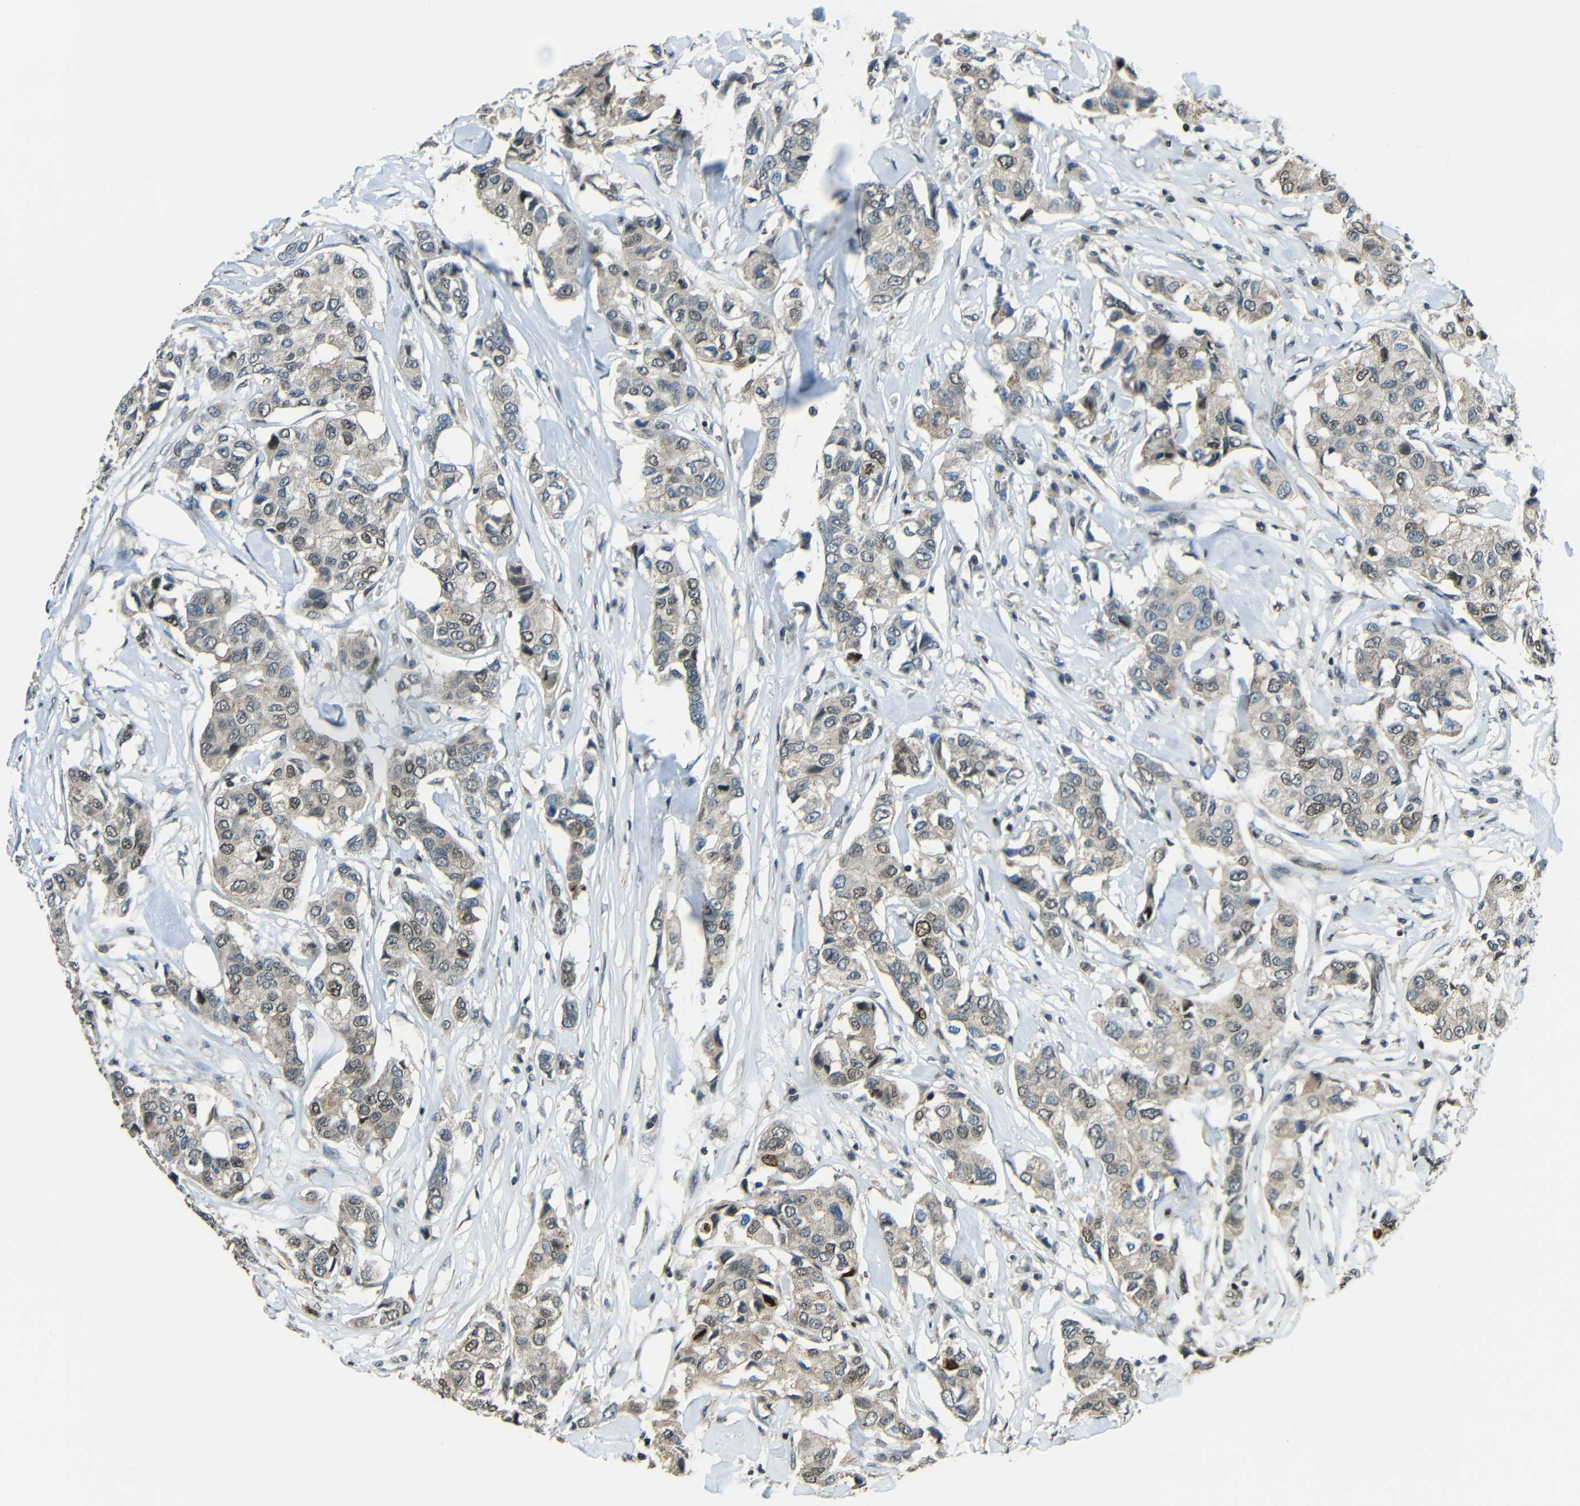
{"staining": {"intensity": "moderate", "quantity": ">75%", "location": "cytoplasmic/membranous,nuclear"}, "tissue": "breast cancer", "cell_type": "Tumor cells", "image_type": "cancer", "snomed": [{"axis": "morphology", "description": "Duct carcinoma"}, {"axis": "topography", "description": "Breast"}], "caption": "Immunohistochemistry (IHC) photomicrograph of neoplastic tissue: human breast cancer stained using immunohistochemistry (IHC) demonstrates medium levels of moderate protein expression localized specifically in the cytoplasmic/membranous and nuclear of tumor cells, appearing as a cytoplasmic/membranous and nuclear brown color.", "gene": "PSIP1", "patient": {"sex": "female", "age": 80}}